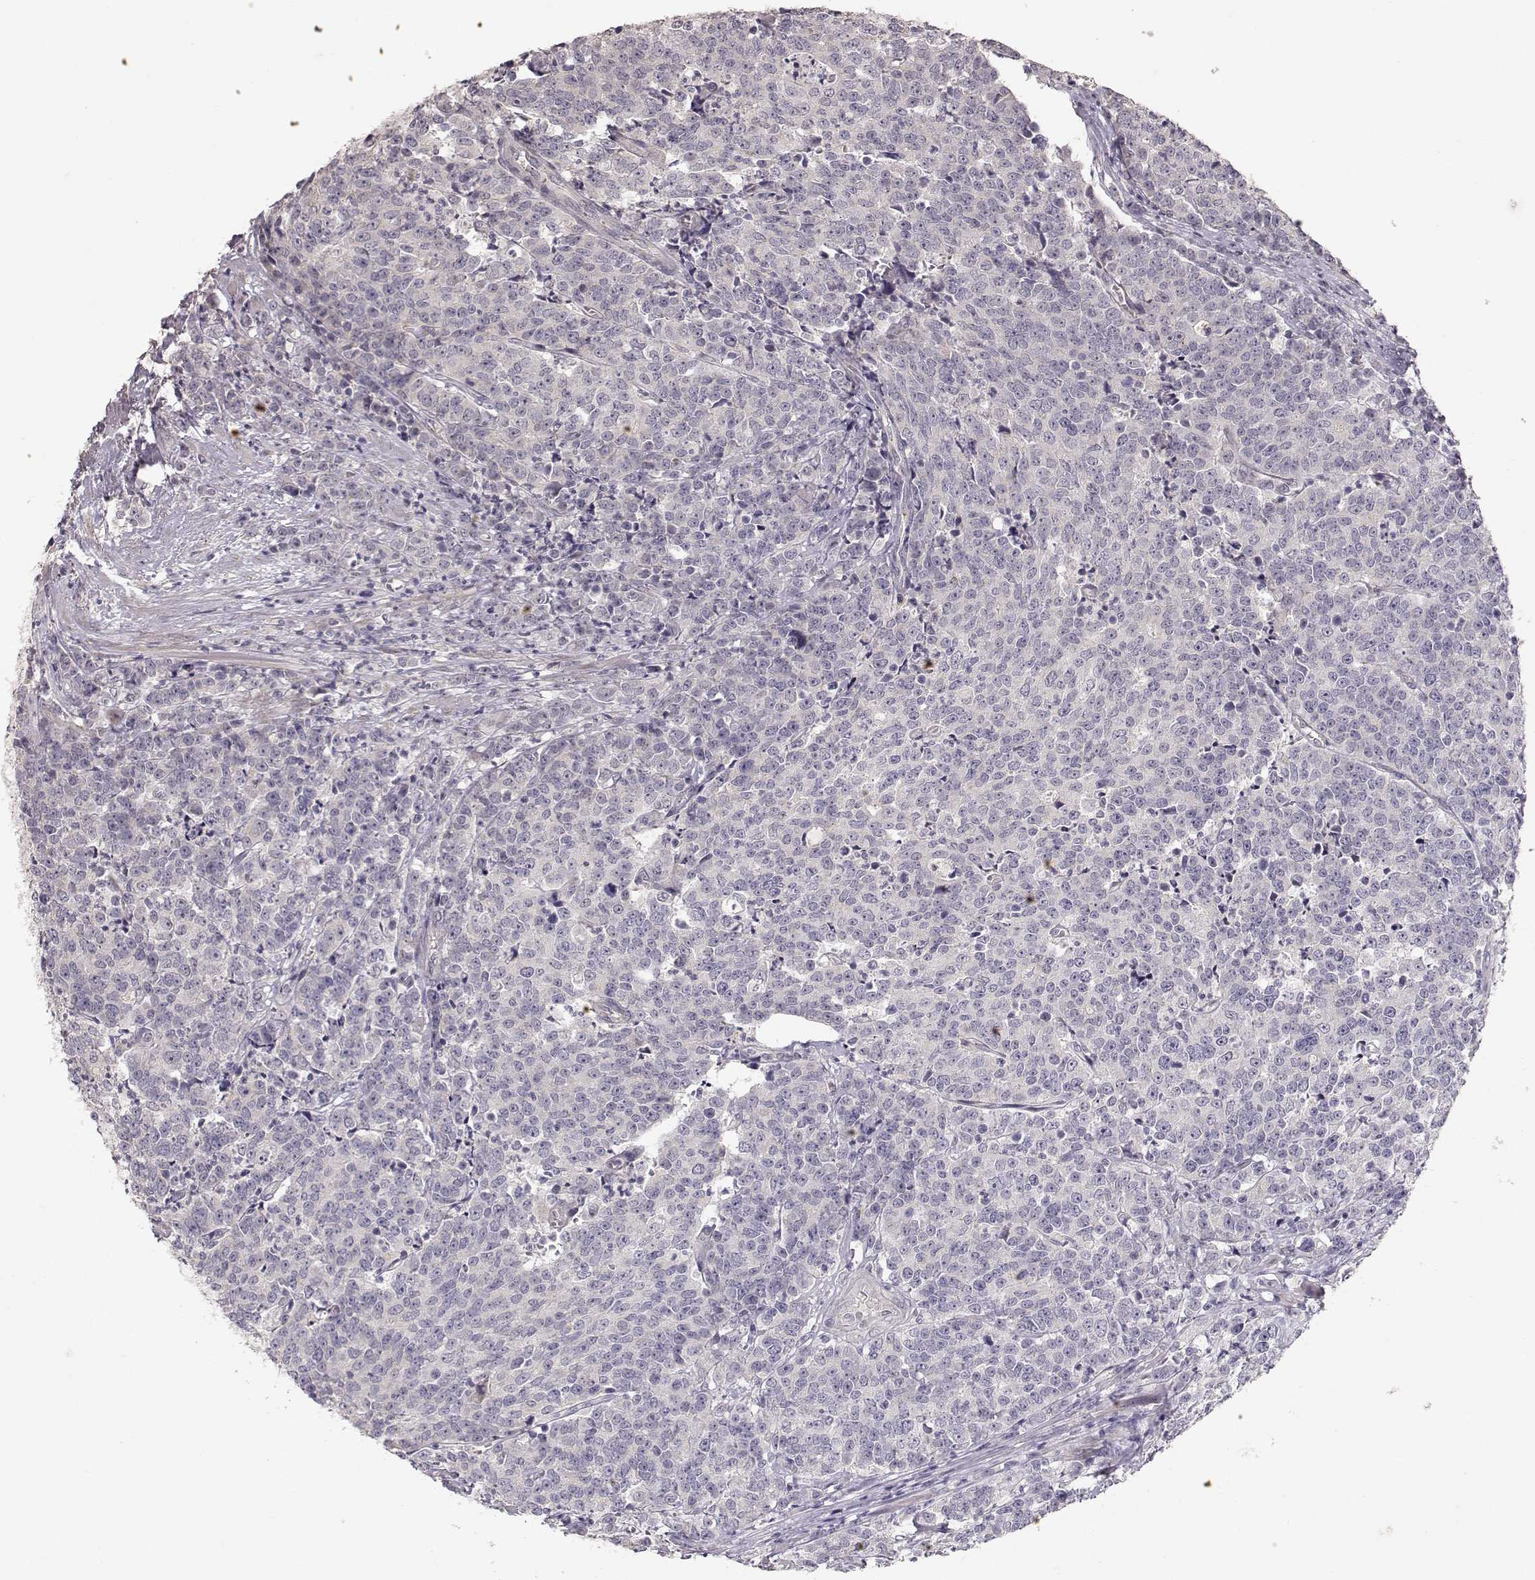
{"staining": {"intensity": "negative", "quantity": "none", "location": "none"}, "tissue": "prostate cancer", "cell_type": "Tumor cells", "image_type": "cancer", "snomed": [{"axis": "morphology", "description": "Adenocarcinoma, NOS"}, {"axis": "topography", "description": "Prostate"}], "caption": "Immunohistochemistry histopathology image of human prostate cancer (adenocarcinoma) stained for a protein (brown), which exhibits no positivity in tumor cells.", "gene": "PNMT", "patient": {"sex": "male", "age": 67}}